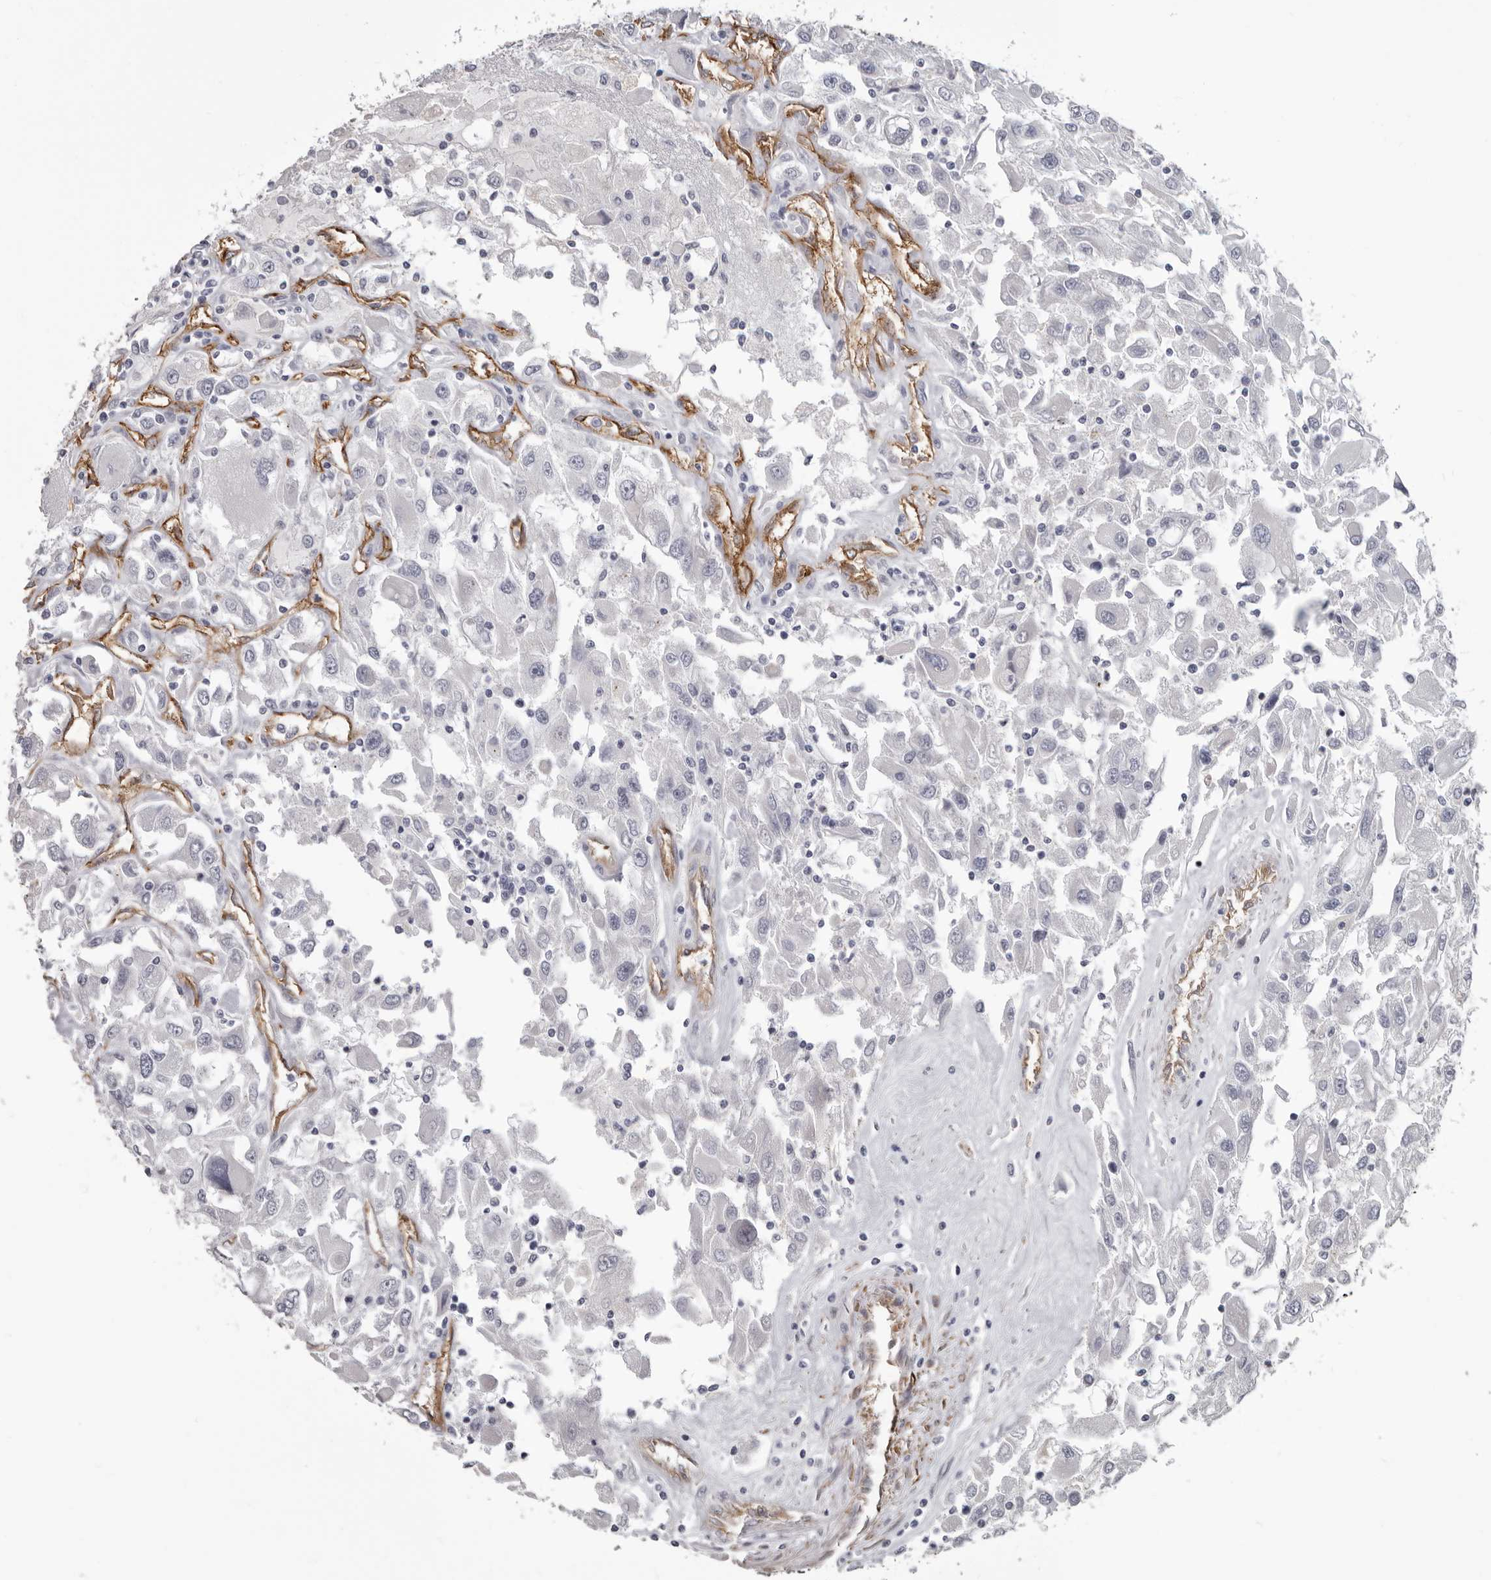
{"staining": {"intensity": "negative", "quantity": "none", "location": "none"}, "tissue": "renal cancer", "cell_type": "Tumor cells", "image_type": "cancer", "snomed": [{"axis": "morphology", "description": "Adenocarcinoma, NOS"}, {"axis": "topography", "description": "Kidney"}], "caption": "DAB (3,3'-diaminobenzidine) immunohistochemical staining of human adenocarcinoma (renal) exhibits no significant staining in tumor cells.", "gene": "ADGRL4", "patient": {"sex": "female", "age": 52}}